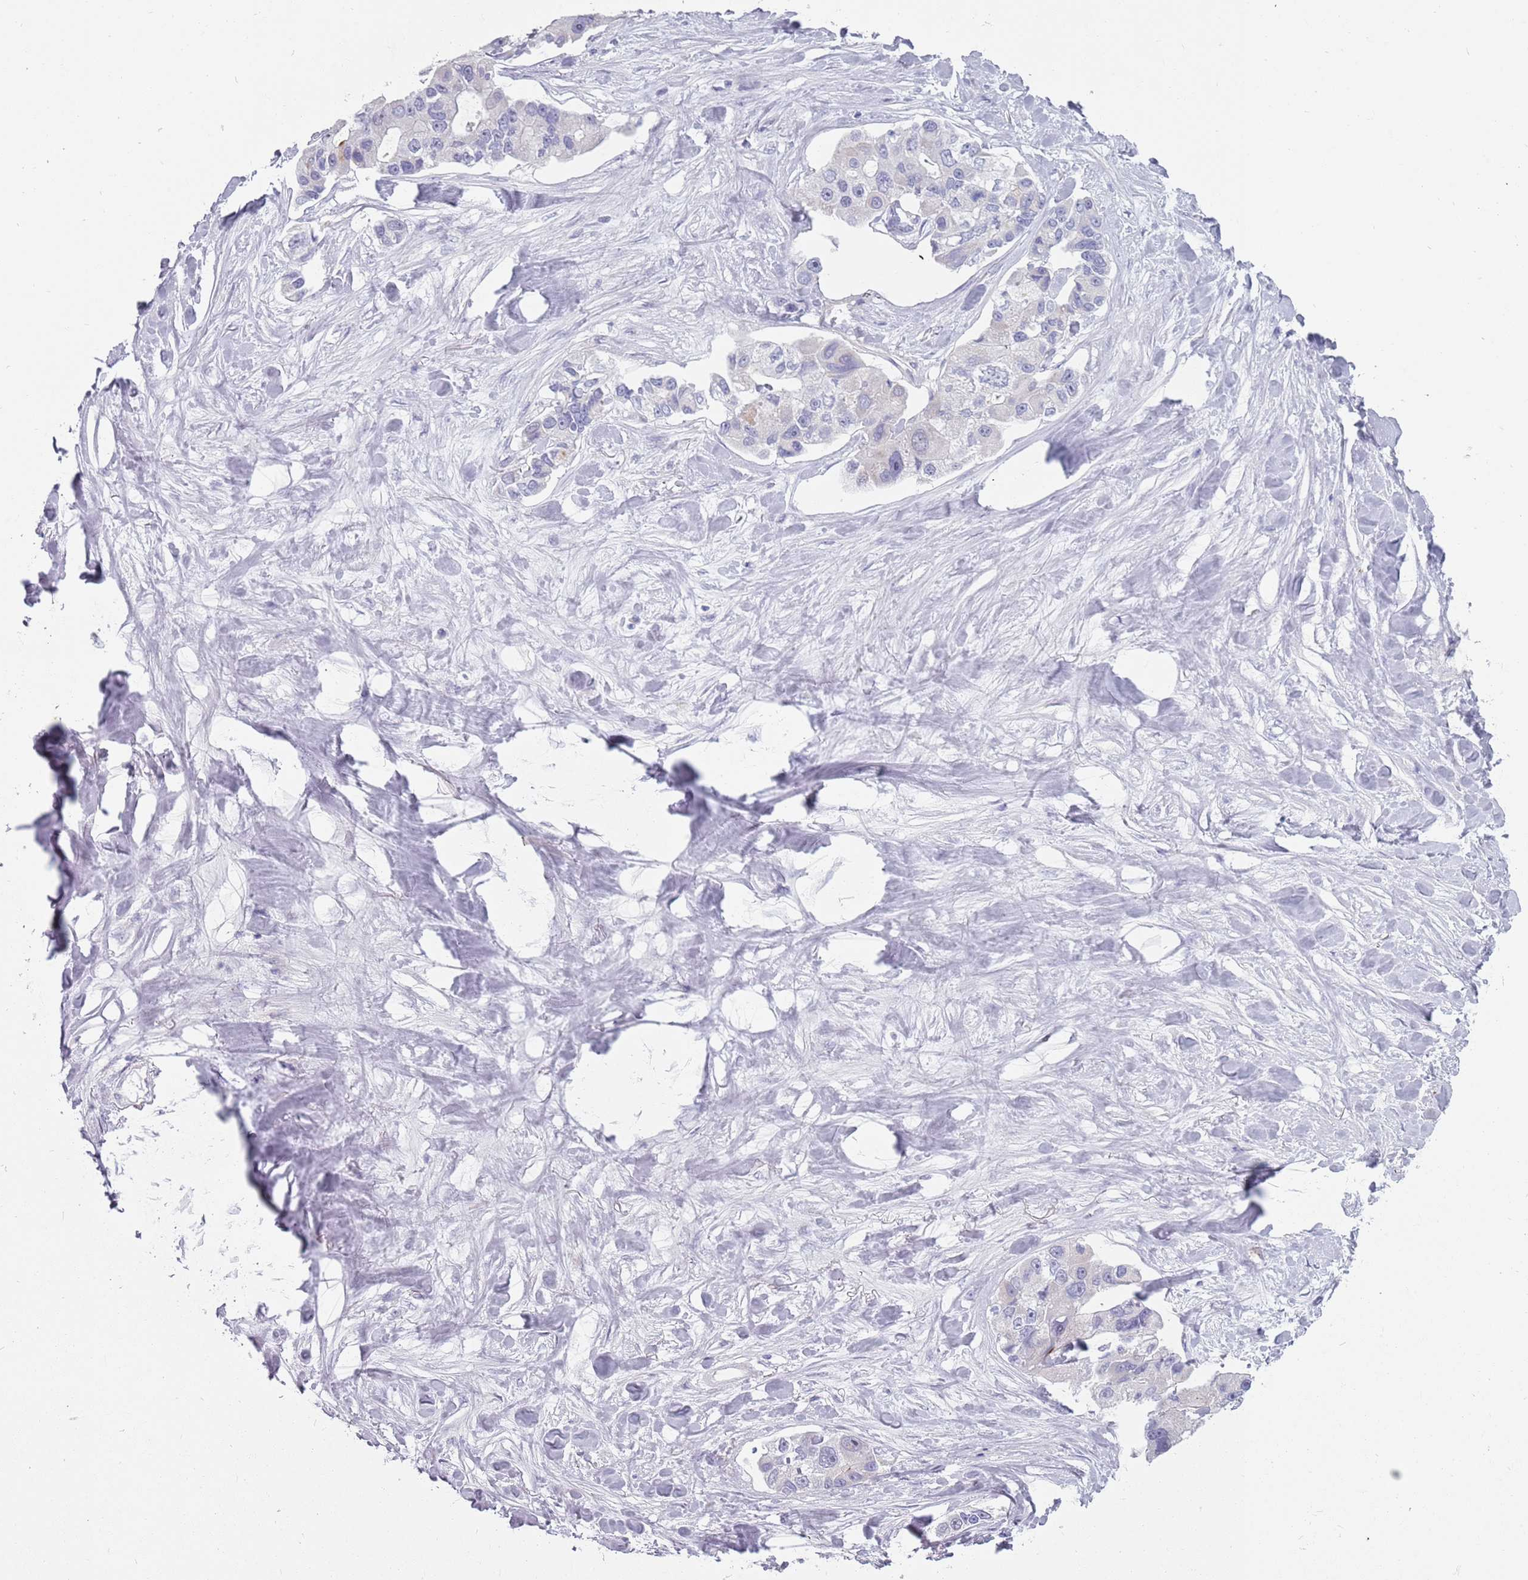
{"staining": {"intensity": "negative", "quantity": "none", "location": "none"}, "tissue": "lung cancer", "cell_type": "Tumor cells", "image_type": "cancer", "snomed": [{"axis": "morphology", "description": "Adenocarcinoma, NOS"}, {"axis": "topography", "description": "Lung"}], "caption": "Tumor cells show no significant protein positivity in lung adenocarcinoma.", "gene": "DDX4", "patient": {"sex": "female", "age": 54}}